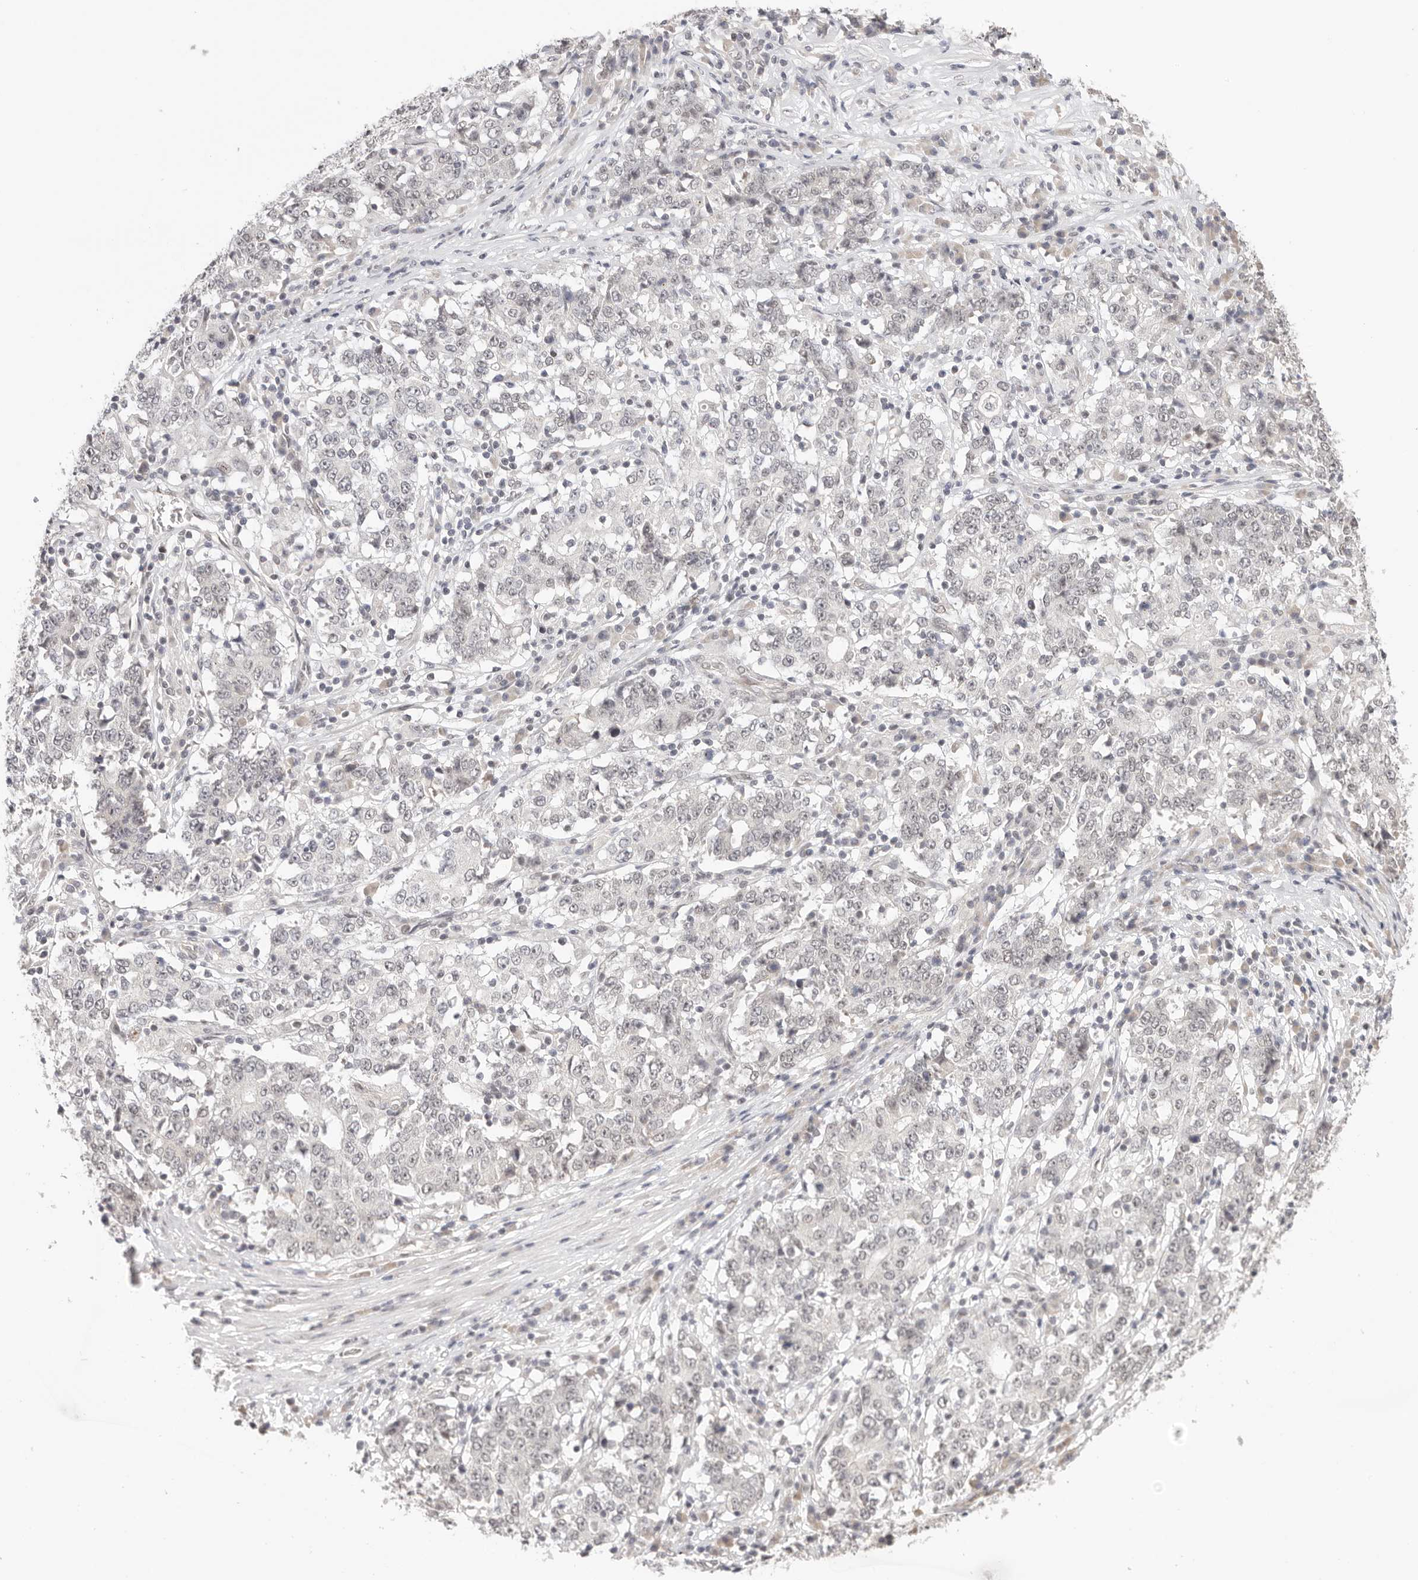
{"staining": {"intensity": "negative", "quantity": "none", "location": "none"}, "tissue": "stomach cancer", "cell_type": "Tumor cells", "image_type": "cancer", "snomed": [{"axis": "morphology", "description": "Adenocarcinoma, NOS"}, {"axis": "topography", "description": "Stomach"}], "caption": "Human stomach cancer (adenocarcinoma) stained for a protein using immunohistochemistry (IHC) exhibits no expression in tumor cells.", "gene": "RFC3", "patient": {"sex": "male", "age": 59}}